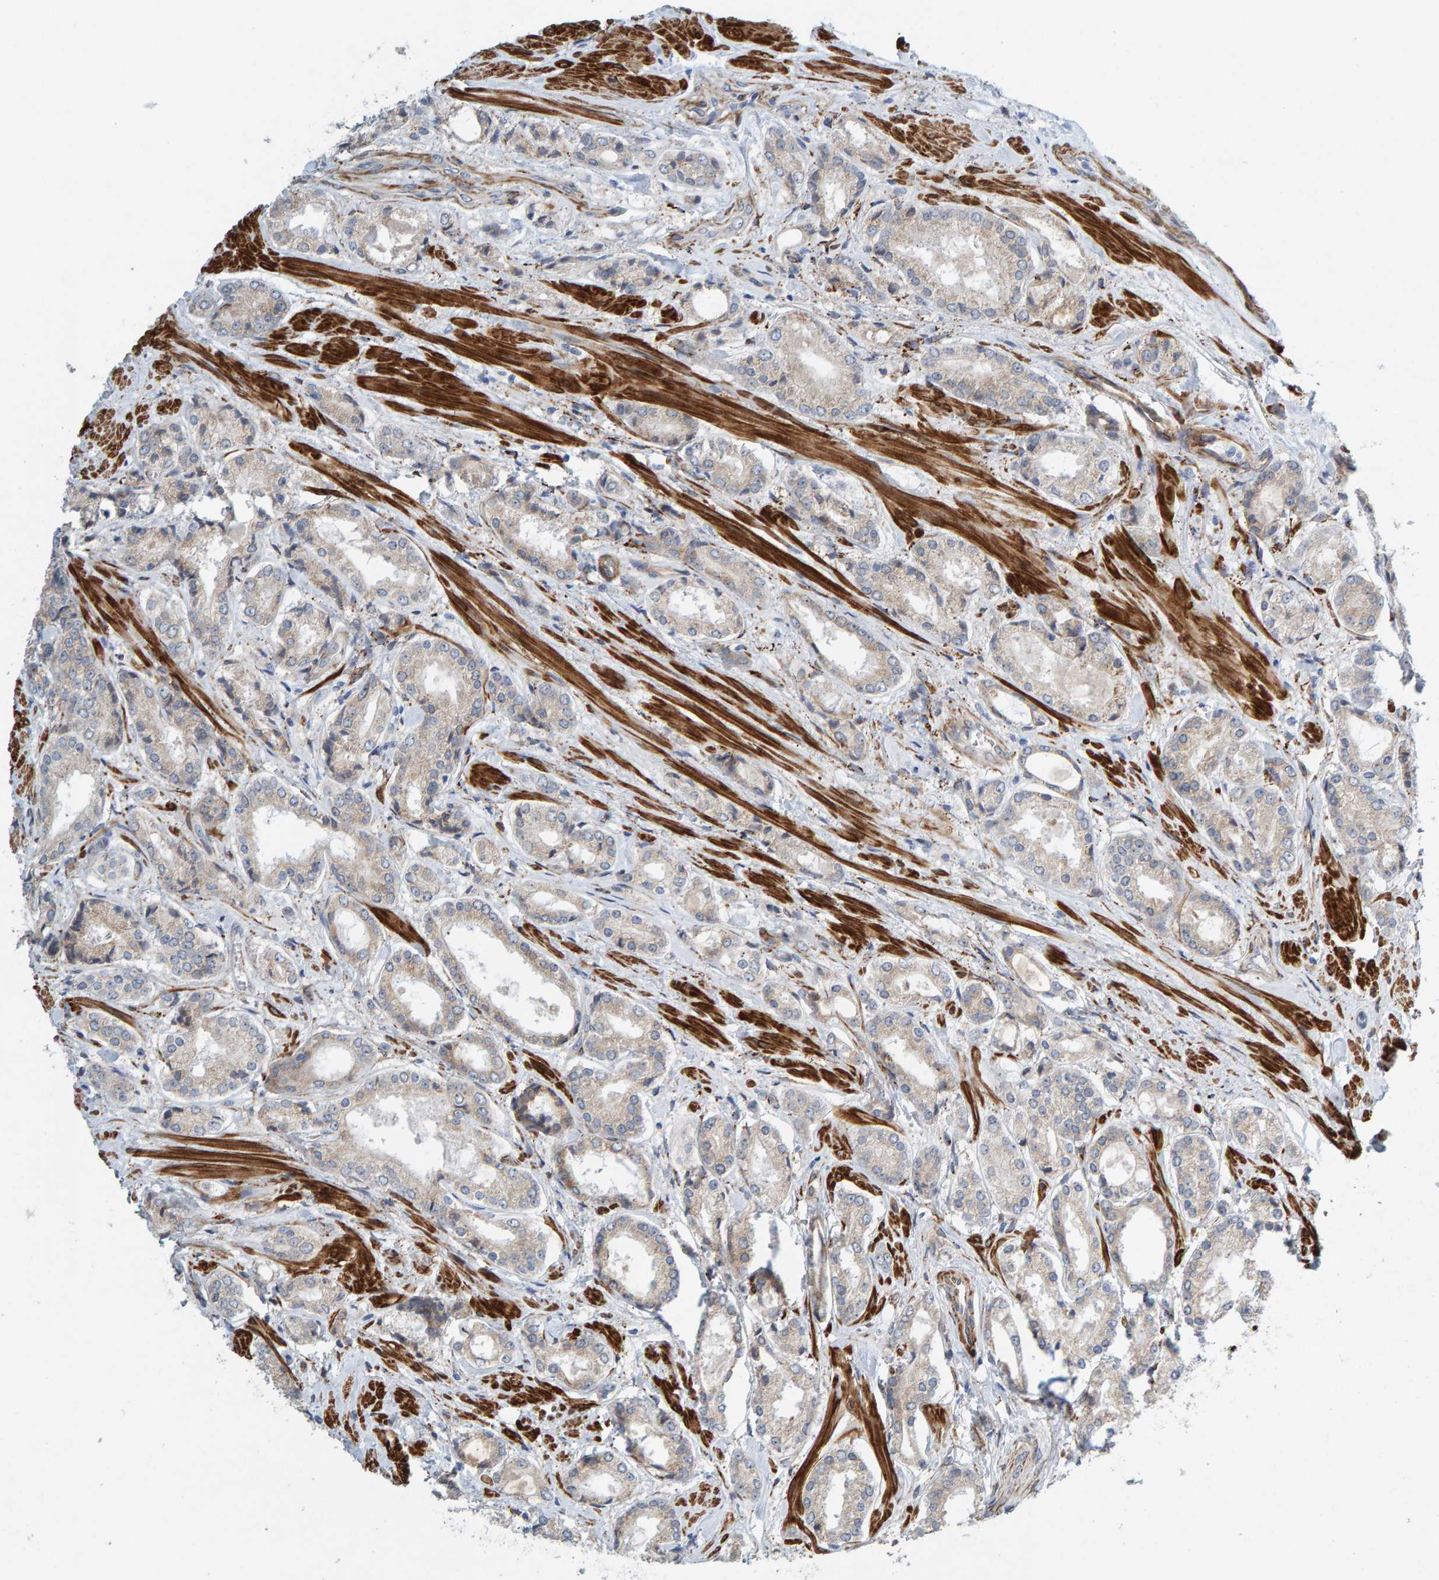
{"staining": {"intensity": "weak", "quantity": "<25%", "location": "cytoplasmic/membranous"}, "tissue": "prostate cancer", "cell_type": "Tumor cells", "image_type": "cancer", "snomed": [{"axis": "morphology", "description": "Adenocarcinoma, Low grade"}, {"axis": "topography", "description": "Prostate"}], "caption": "Immunohistochemical staining of adenocarcinoma (low-grade) (prostate) shows no significant expression in tumor cells.", "gene": "MMP16", "patient": {"sex": "male", "age": 62}}